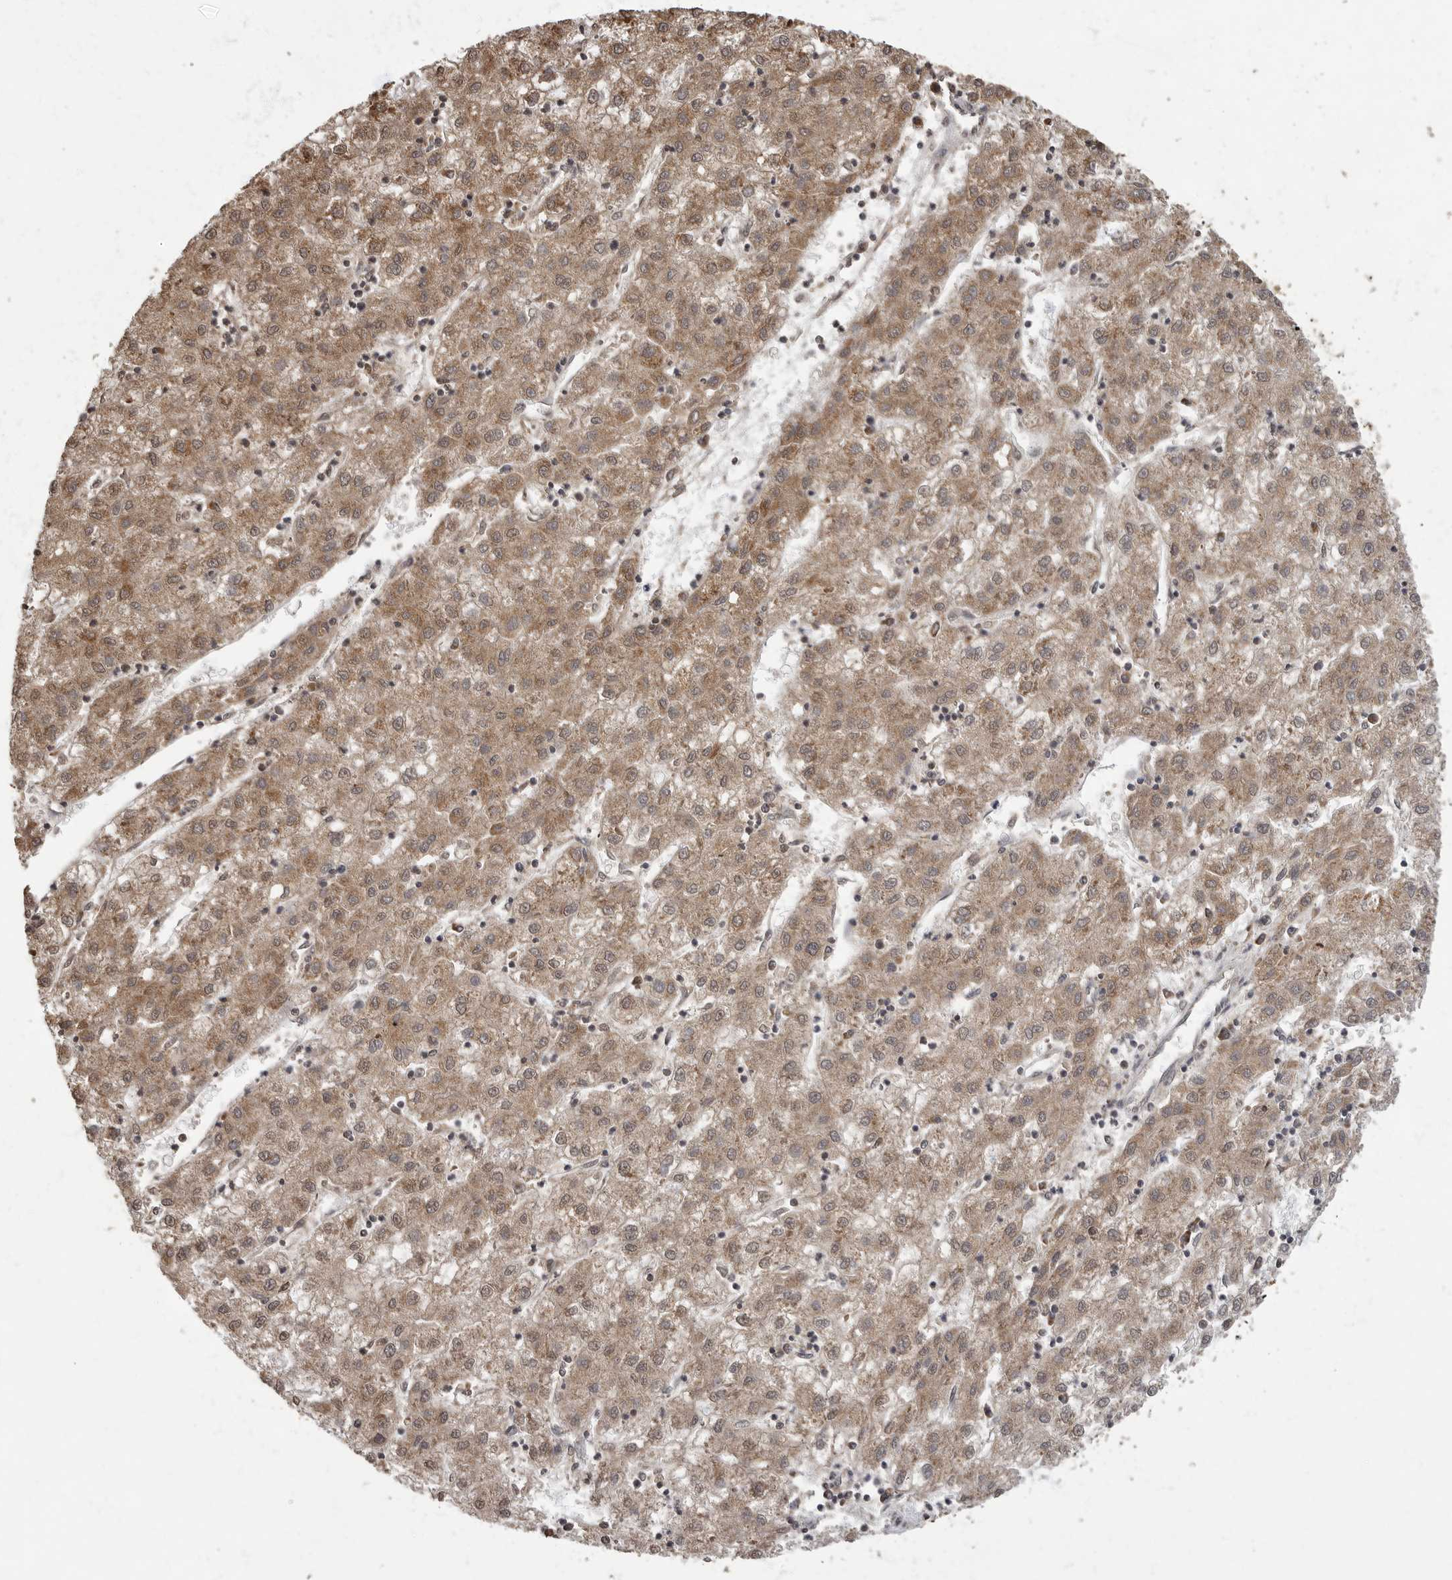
{"staining": {"intensity": "moderate", "quantity": ">75%", "location": "cytoplasmic/membranous"}, "tissue": "liver cancer", "cell_type": "Tumor cells", "image_type": "cancer", "snomed": [{"axis": "morphology", "description": "Carcinoma, Hepatocellular, NOS"}, {"axis": "topography", "description": "Liver"}], "caption": "This is a micrograph of immunohistochemistry staining of hepatocellular carcinoma (liver), which shows moderate staining in the cytoplasmic/membranous of tumor cells.", "gene": "MAFG", "patient": {"sex": "male", "age": 72}}